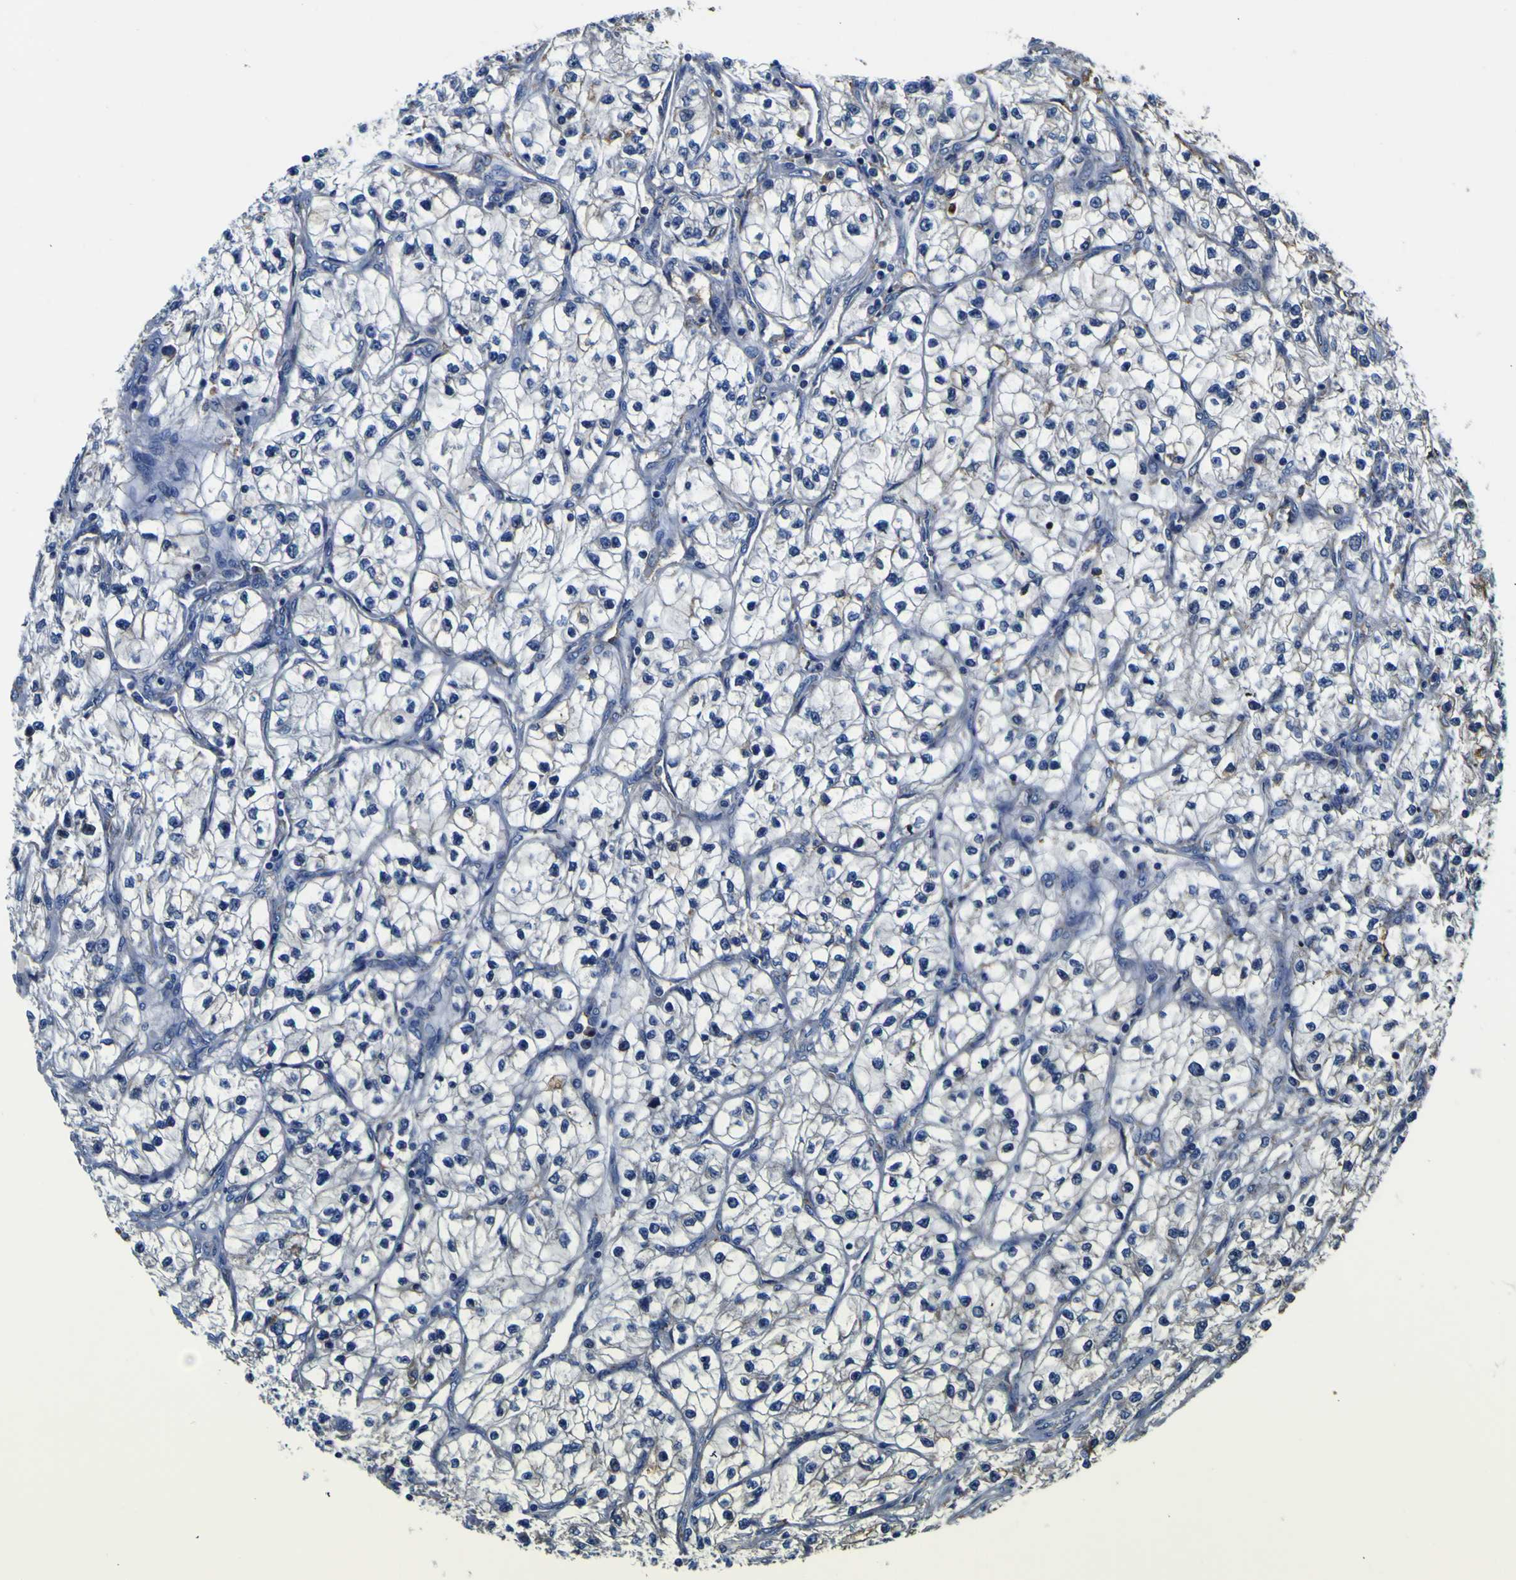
{"staining": {"intensity": "moderate", "quantity": "<25%", "location": "cytoplasmic/membranous"}, "tissue": "renal cancer", "cell_type": "Tumor cells", "image_type": "cancer", "snomed": [{"axis": "morphology", "description": "Adenocarcinoma, NOS"}, {"axis": "topography", "description": "Kidney"}], "caption": "There is low levels of moderate cytoplasmic/membranous staining in tumor cells of renal cancer, as demonstrated by immunohistochemical staining (brown color).", "gene": "PXDN", "patient": {"sex": "female", "age": 57}}